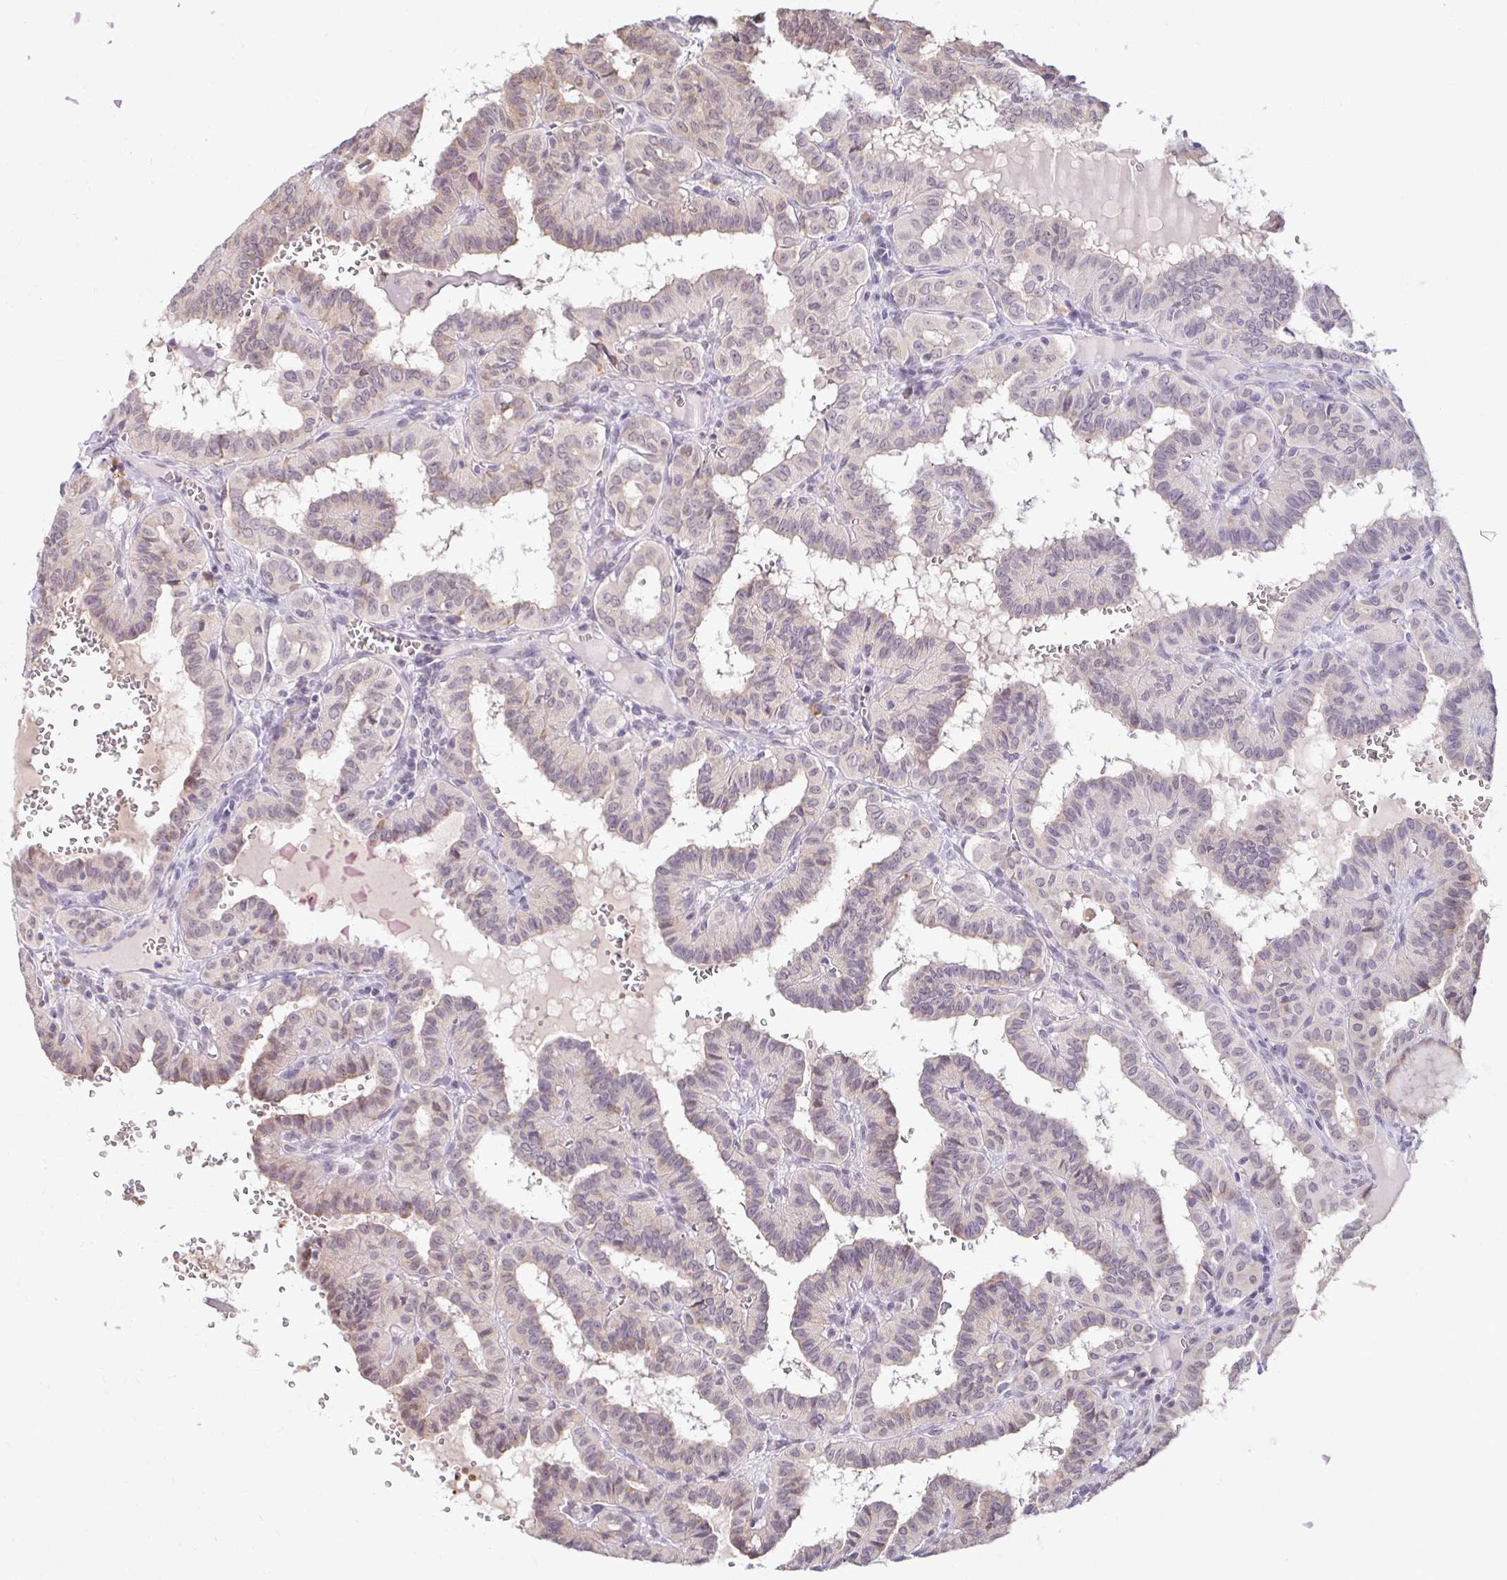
{"staining": {"intensity": "weak", "quantity": "<25%", "location": "nuclear"}, "tissue": "thyroid cancer", "cell_type": "Tumor cells", "image_type": "cancer", "snomed": [{"axis": "morphology", "description": "Papillary adenocarcinoma, NOS"}, {"axis": "topography", "description": "Thyroid gland"}], "caption": "This is an immunohistochemistry micrograph of human thyroid cancer (papillary adenocarcinoma). There is no expression in tumor cells.", "gene": "DDN", "patient": {"sex": "female", "age": 21}}